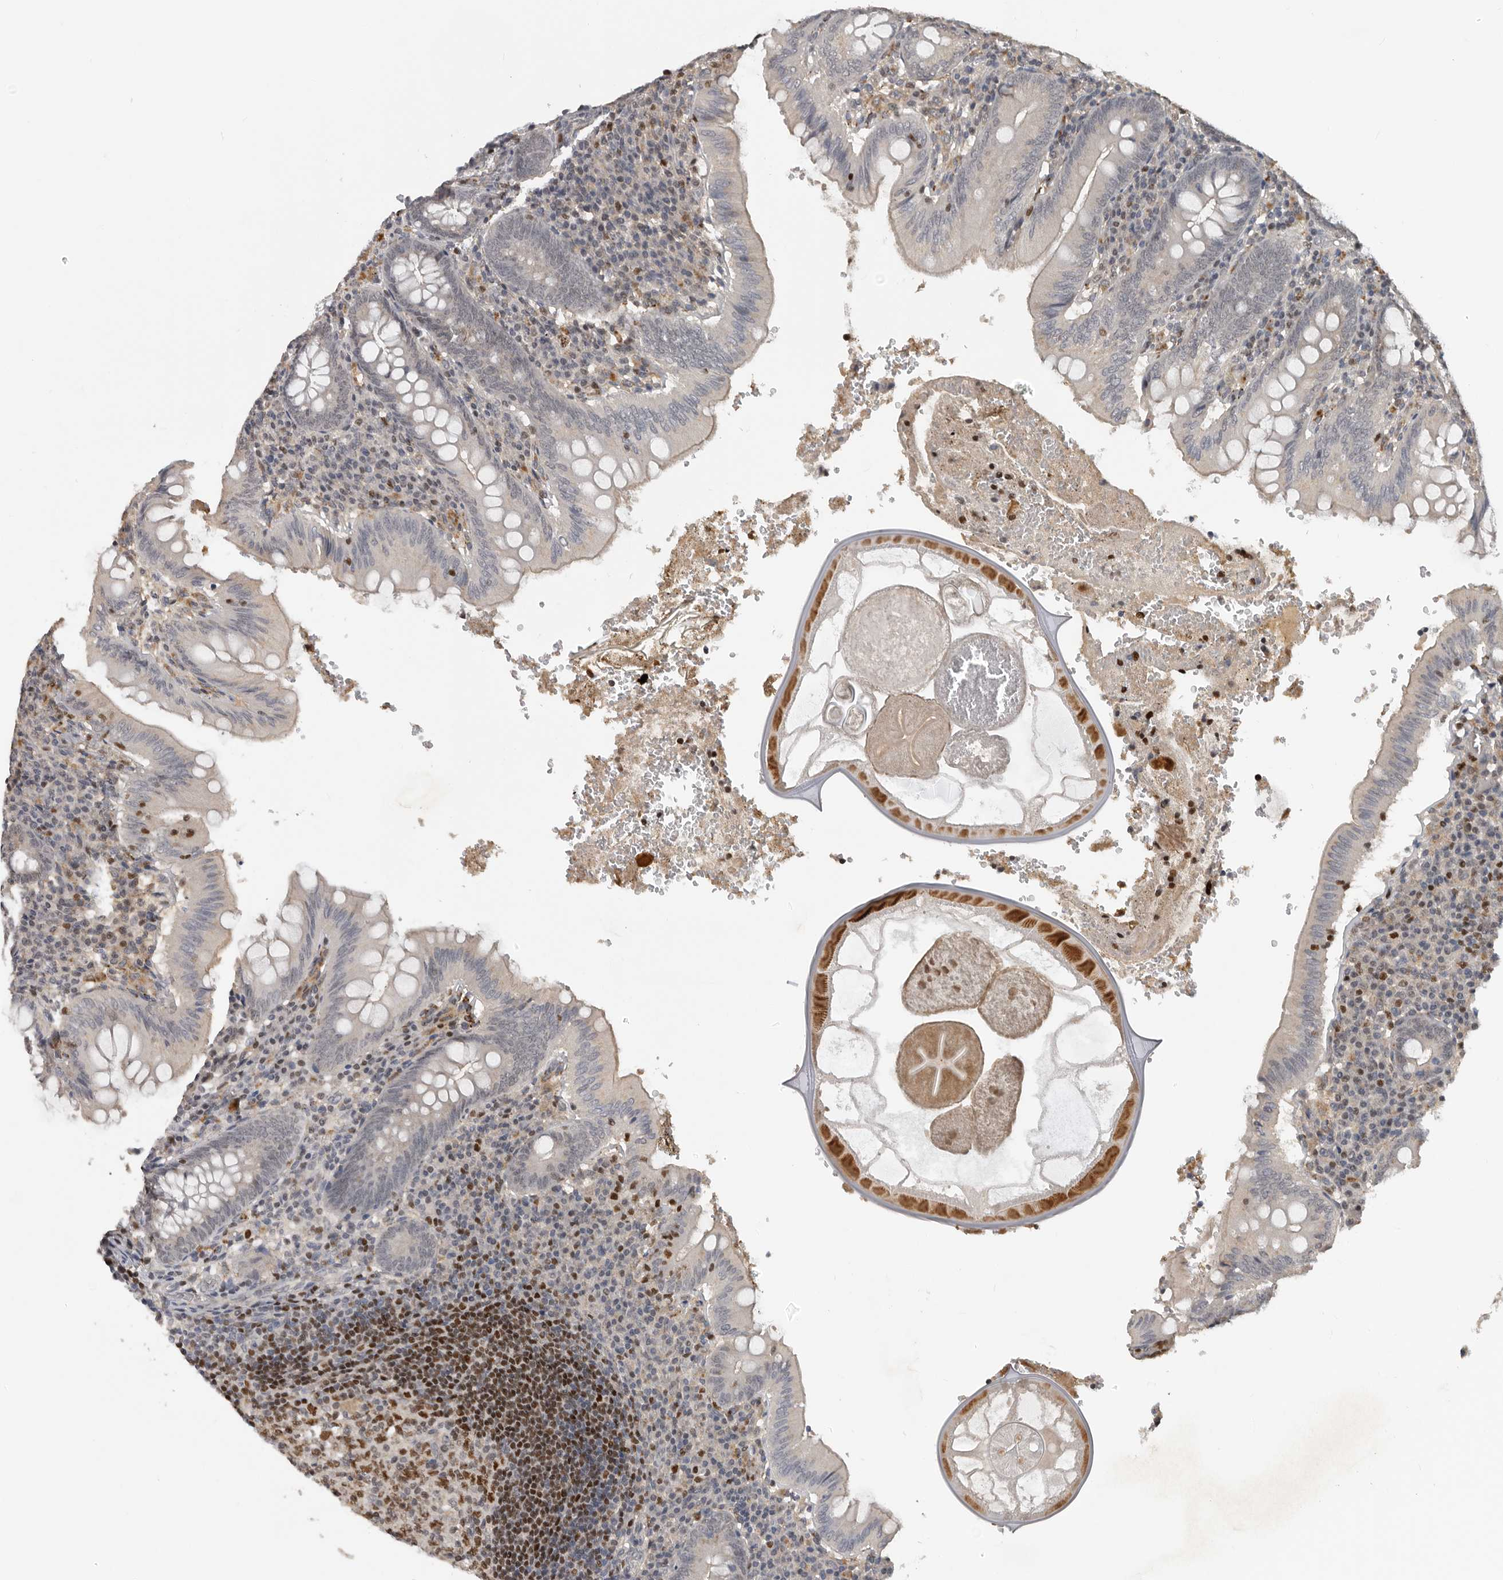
{"staining": {"intensity": "negative", "quantity": "none", "location": "none"}, "tissue": "appendix", "cell_type": "Glandular cells", "image_type": "normal", "snomed": [{"axis": "morphology", "description": "Normal tissue, NOS"}, {"axis": "topography", "description": "Appendix"}], "caption": "A high-resolution micrograph shows immunohistochemistry (IHC) staining of normal appendix, which reveals no significant expression in glandular cells.", "gene": "HENMT1", "patient": {"sex": "male", "age": 8}}